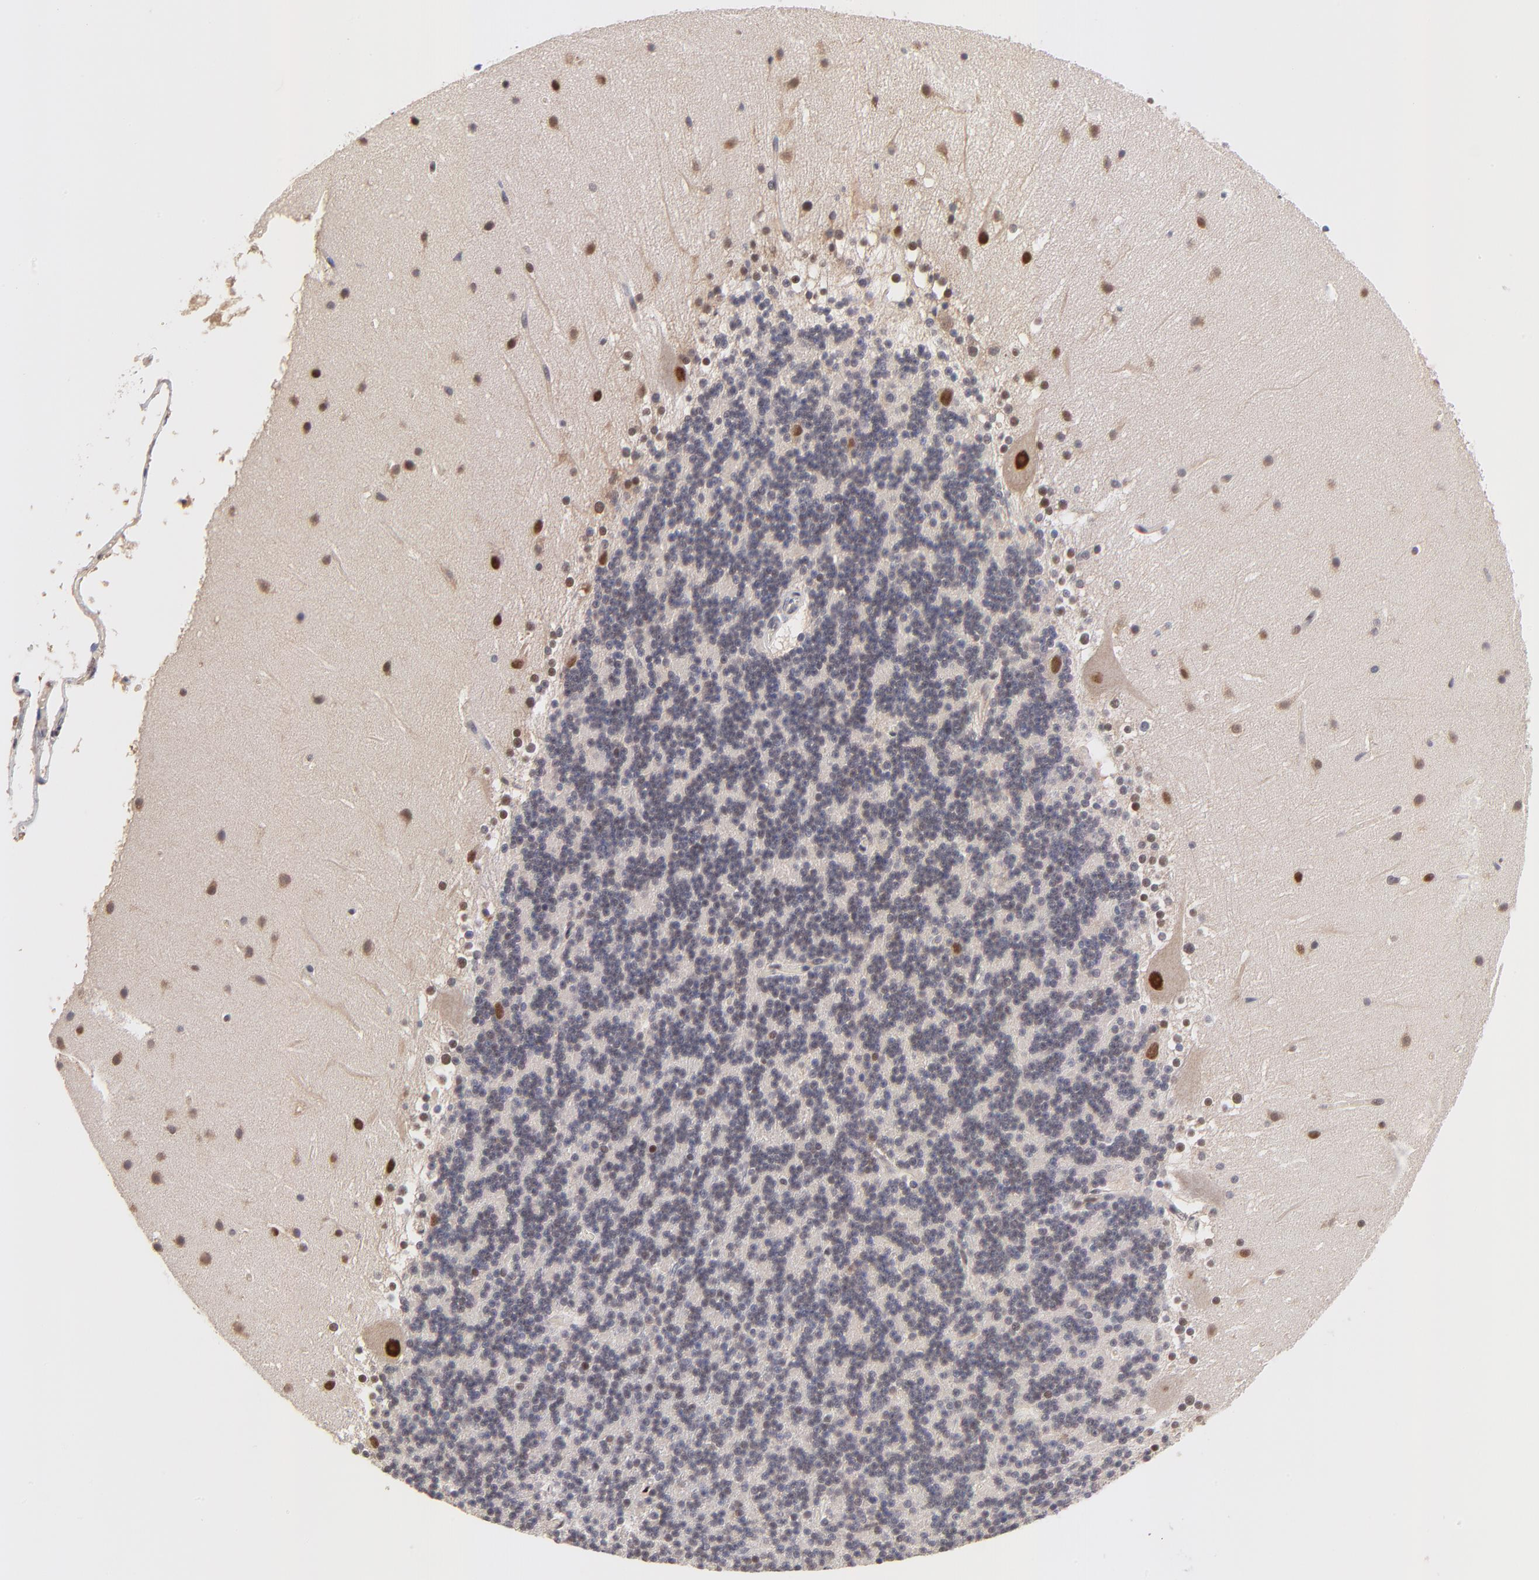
{"staining": {"intensity": "negative", "quantity": "none", "location": "none"}, "tissue": "cerebellum", "cell_type": "Cells in granular layer", "image_type": "normal", "snomed": [{"axis": "morphology", "description": "Normal tissue, NOS"}, {"axis": "topography", "description": "Cerebellum"}], "caption": "Cells in granular layer are negative for protein expression in benign human cerebellum. (DAB immunohistochemistry visualized using brightfield microscopy, high magnification).", "gene": "PSMC4", "patient": {"sex": "female", "age": 19}}